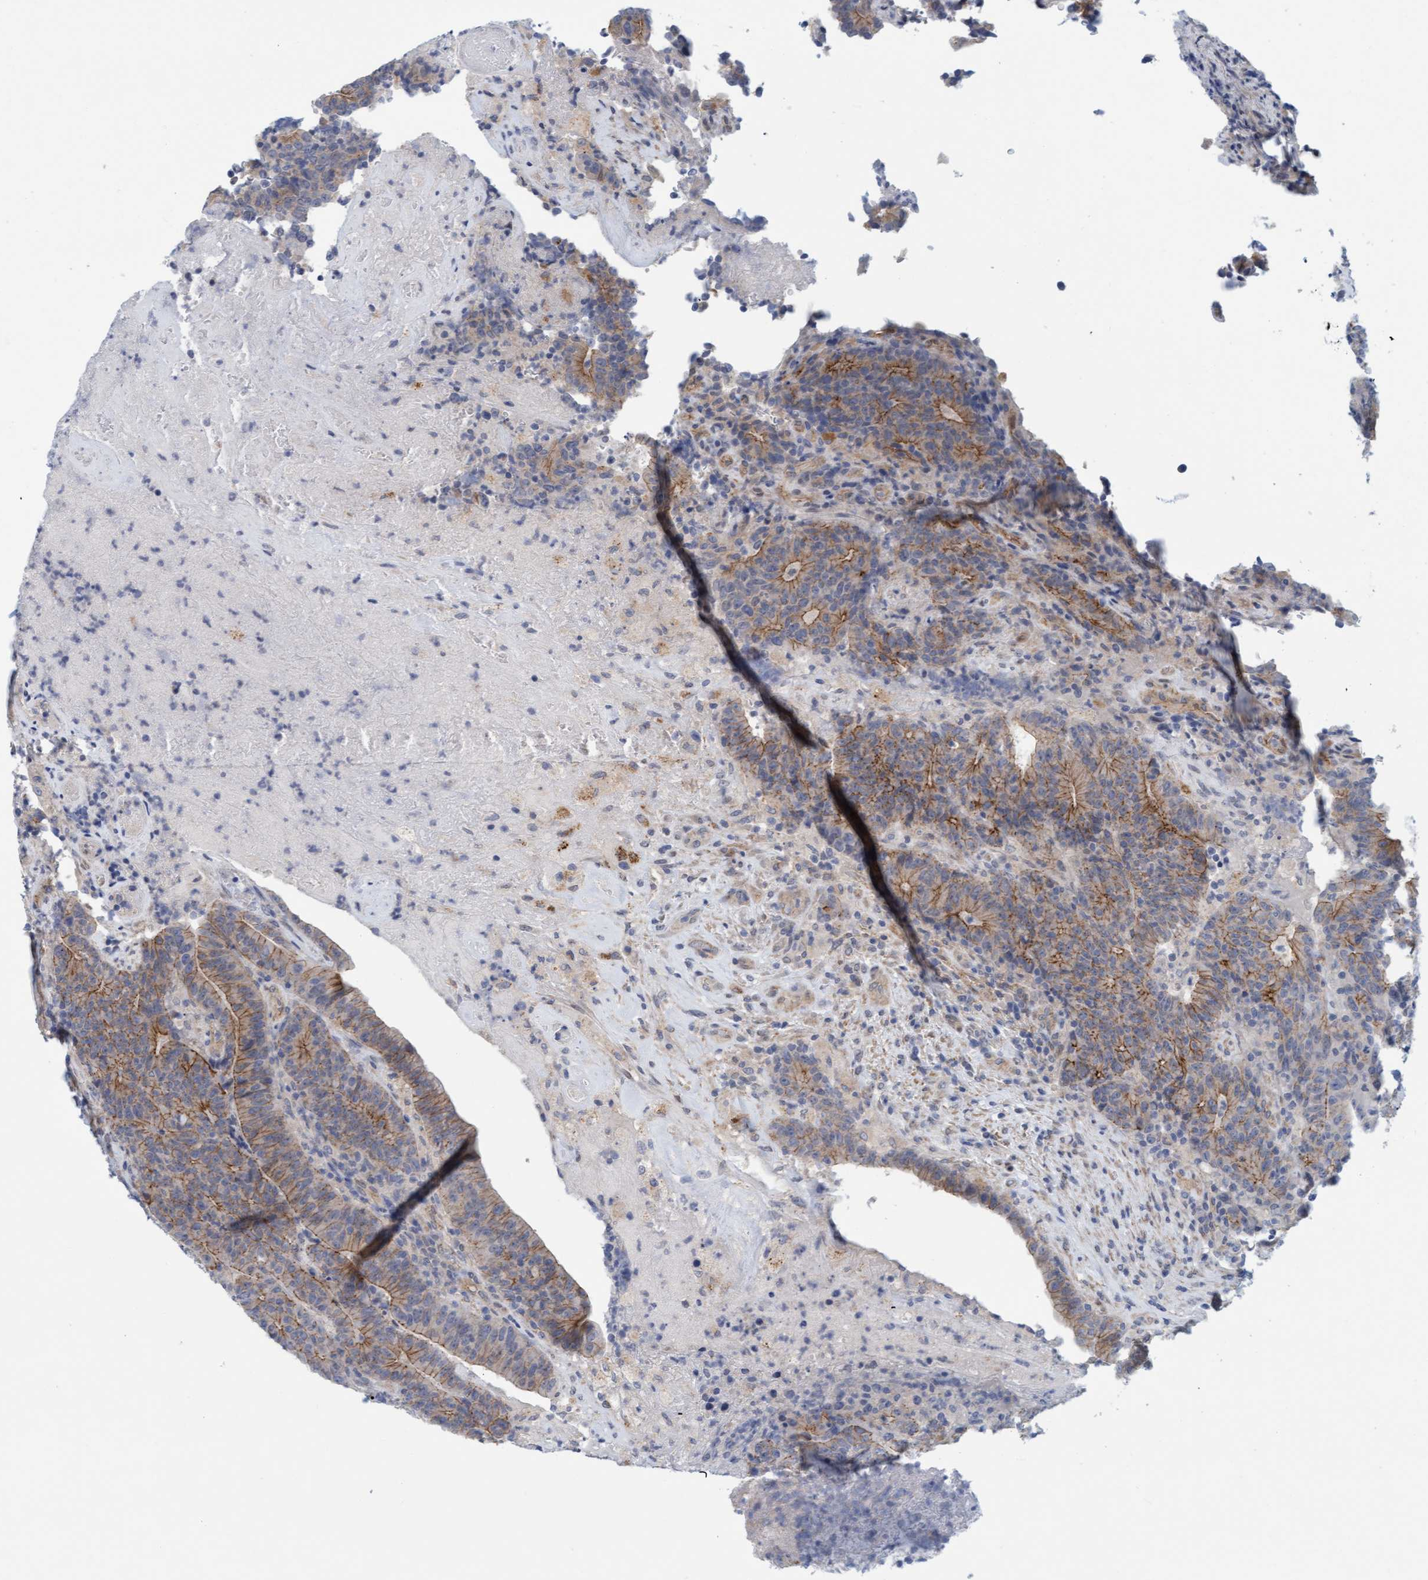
{"staining": {"intensity": "moderate", "quantity": ">75%", "location": "cytoplasmic/membranous"}, "tissue": "colorectal cancer", "cell_type": "Tumor cells", "image_type": "cancer", "snomed": [{"axis": "morphology", "description": "Normal tissue, NOS"}, {"axis": "morphology", "description": "Adenocarcinoma, NOS"}, {"axis": "topography", "description": "Colon"}], "caption": "A brown stain highlights moderate cytoplasmic/membranous positivity of a protein in adenocarcinoma (colorectal) tumor cells.", "gene": "KRBA2", "patient": {"sex": "female", "age": 75}}